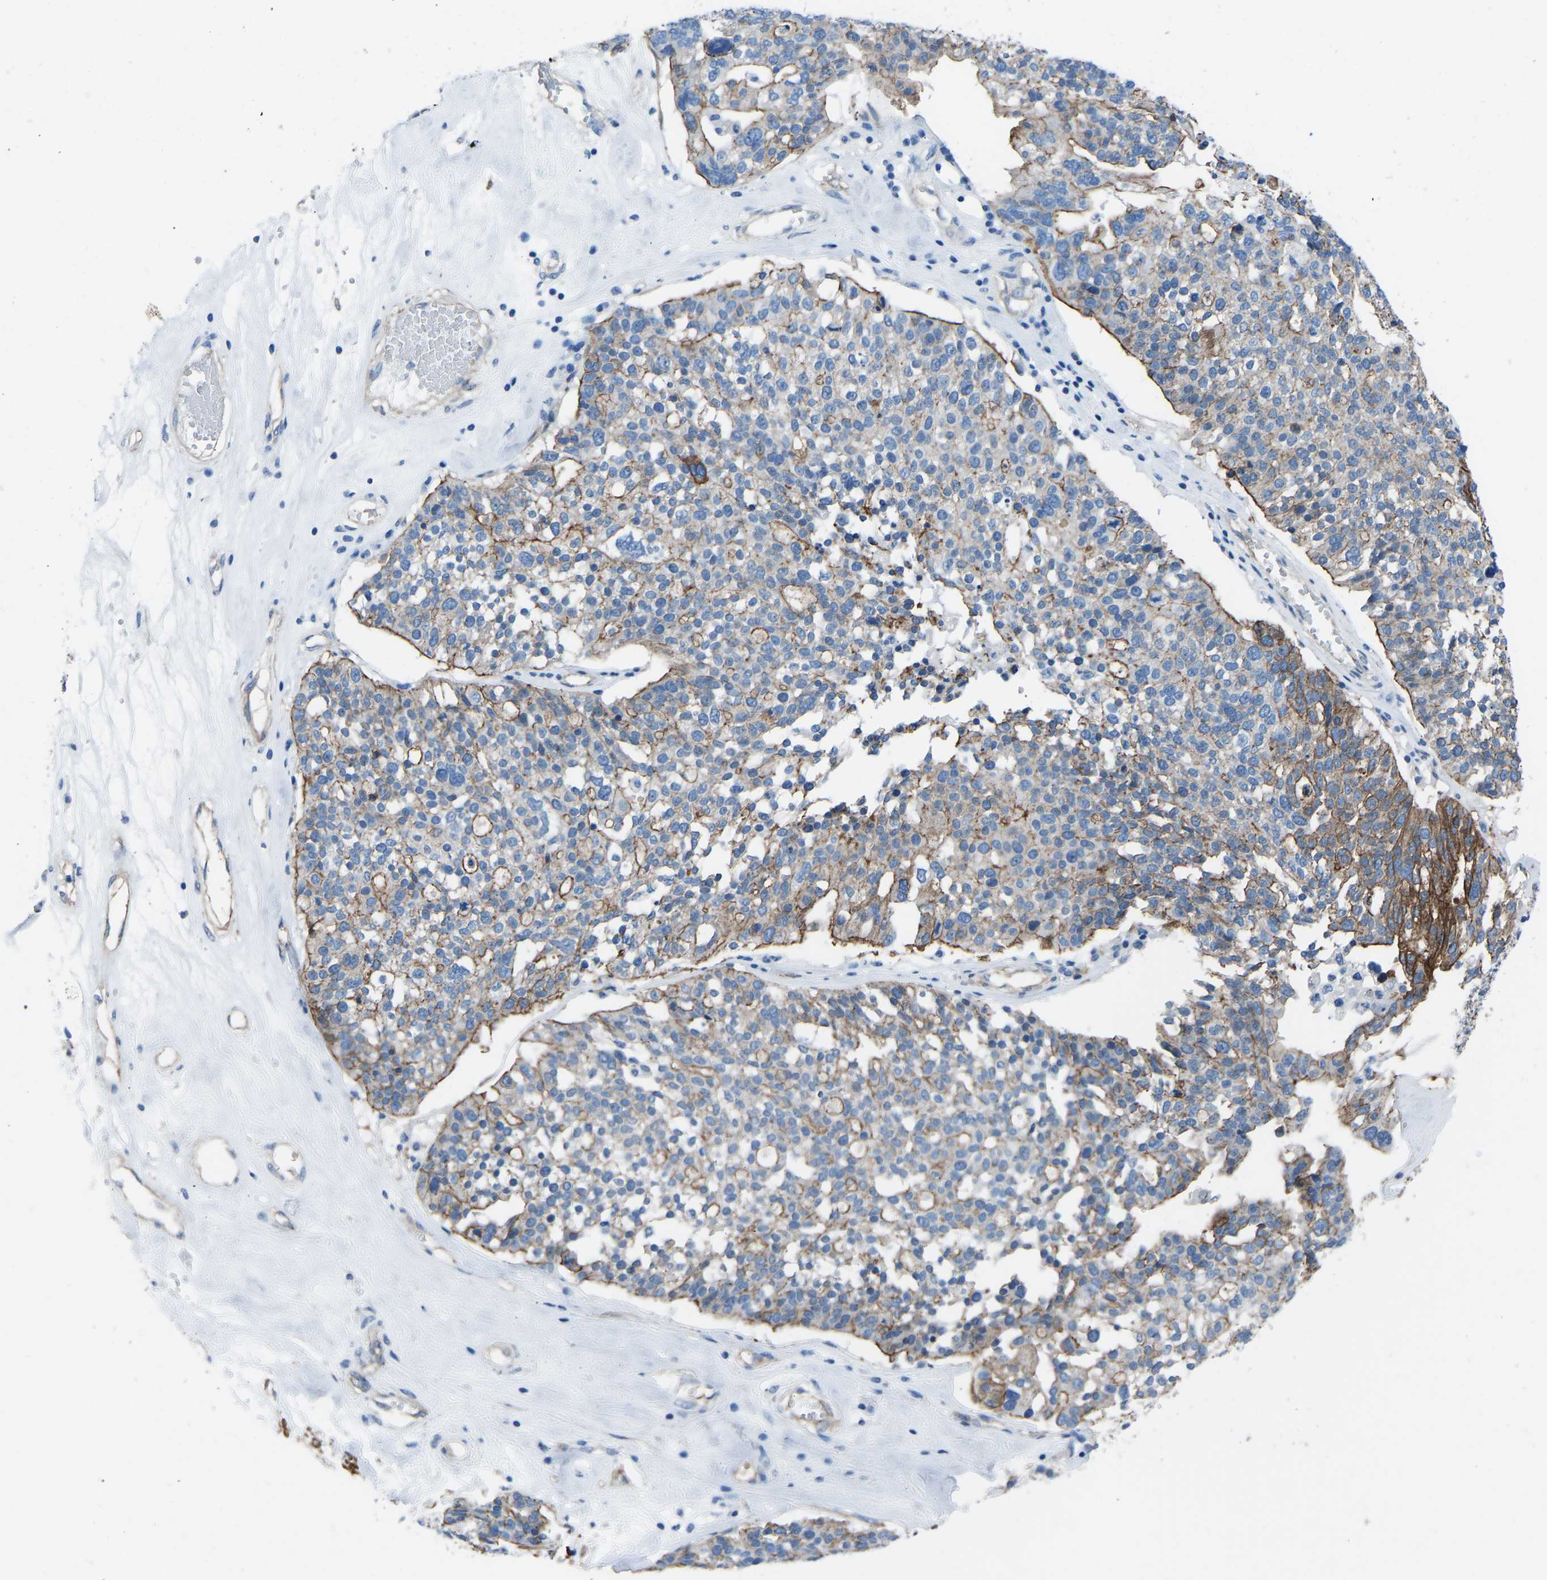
{"staining": {"intensity": "moderate", "quantity": ">75%", "location": "cytoplasmic/membranous"}, "tissue": "ovarian cancer", "cell_type": "Tumor cells", "image_type": "cancer", "snomed": [{"axis": "morphology", "description": "Cystadenocarcinoma, serous, NOS"}, {"axis": "topography", "description": "Ovary"}], "caption": "Immunohistochemical staining of human serous cystadenocarcinoma (ovarian) displays medium levels of moderate cytoplasmic/membranous protein staining in about >75% of tumor cells.", "gene": "MYH10", "patient": {"sex": "female", "age": 59}}